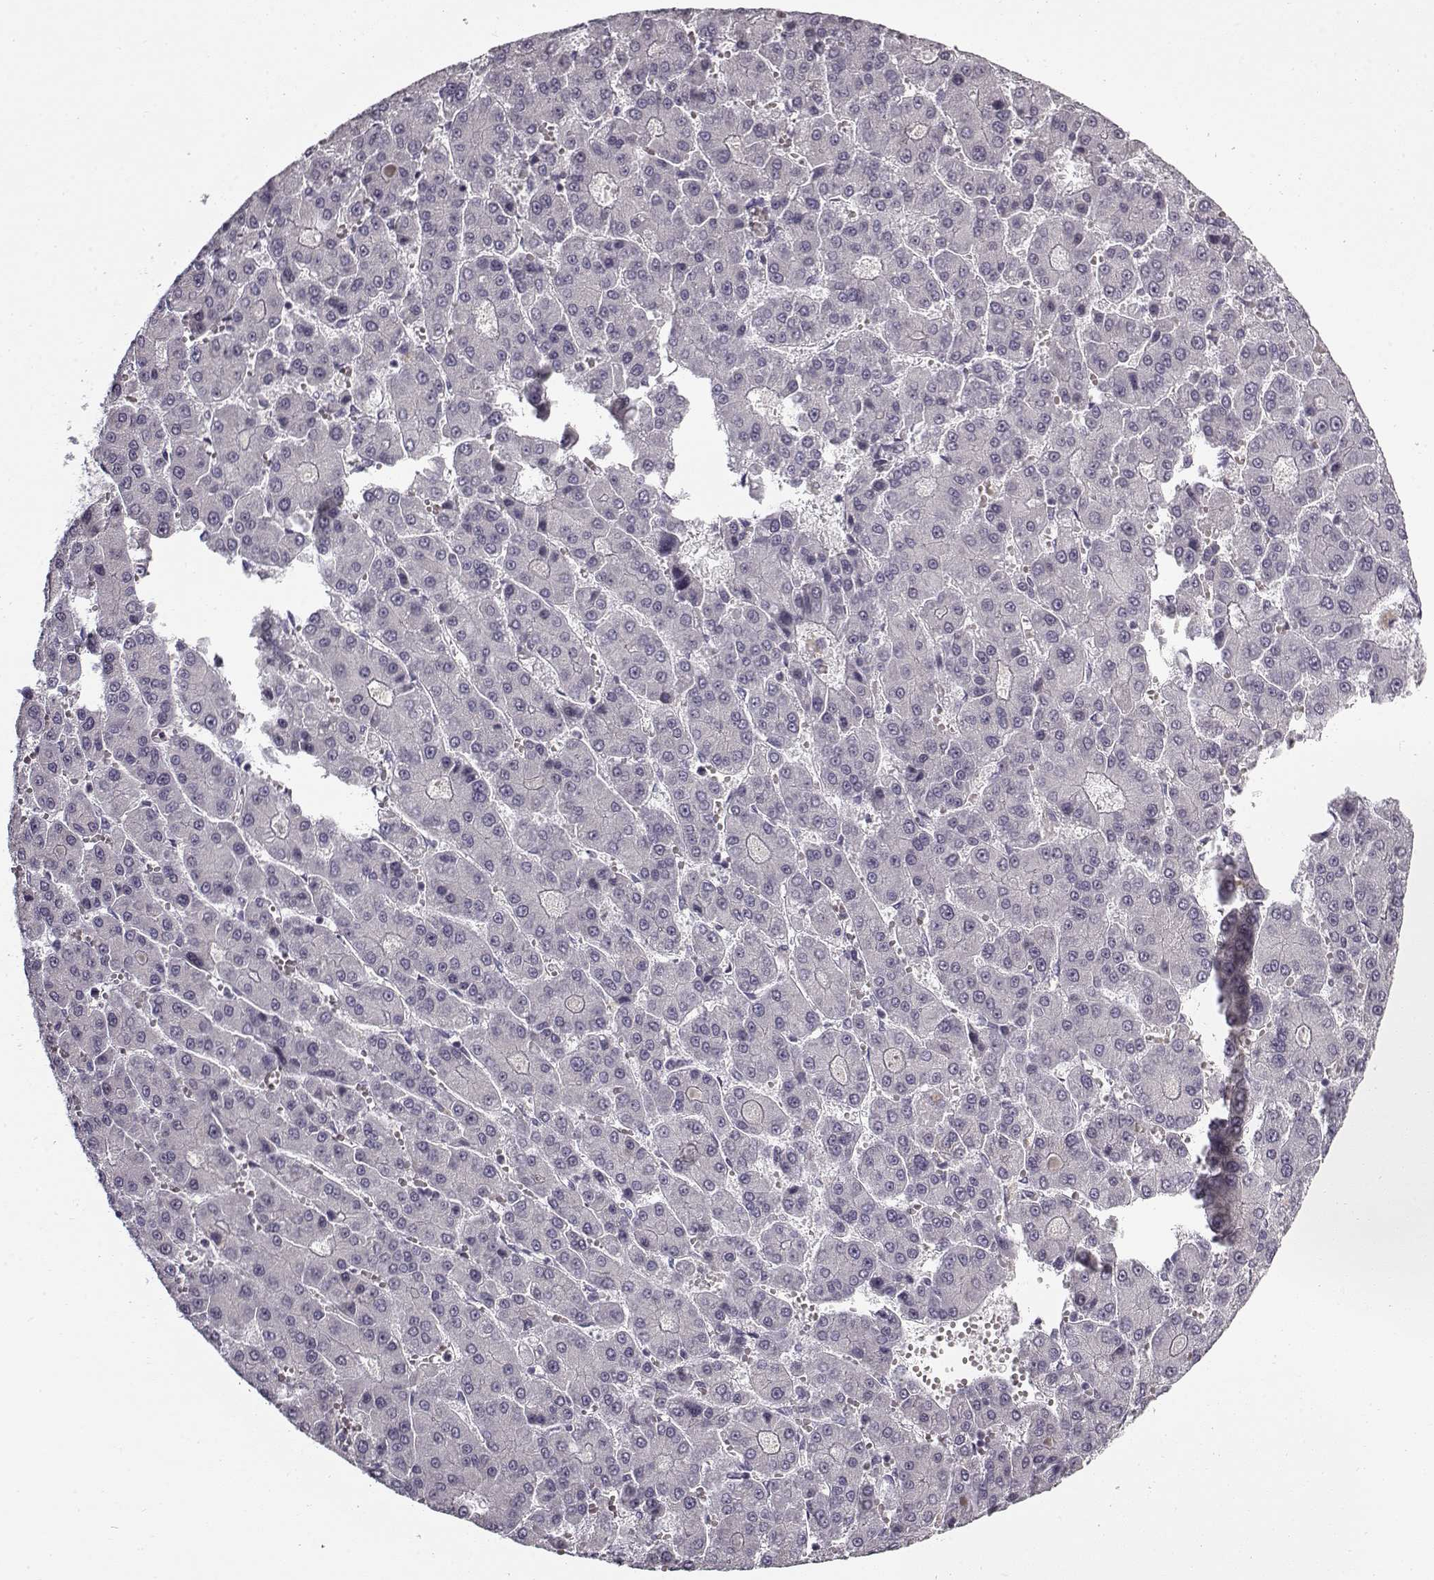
{"staining": {"intensity": "negative", "quantity": "none", "location": "none"}, "tissue": "liver cancer", "cell_type": "Tumor cells", "image_type": "cancer", "snomed": [{"axis": "morphology", "description": "Carcinoma, Hepatocellular, NOS"}, {"axis": "topography", "description": "Liver"}], "caption": "DAB immunohistochemical staining of human liver cancer shows no significant positivity in tumor cells.", "gene": "SNCA", "patient": {"sex": "male", "age": 70}}